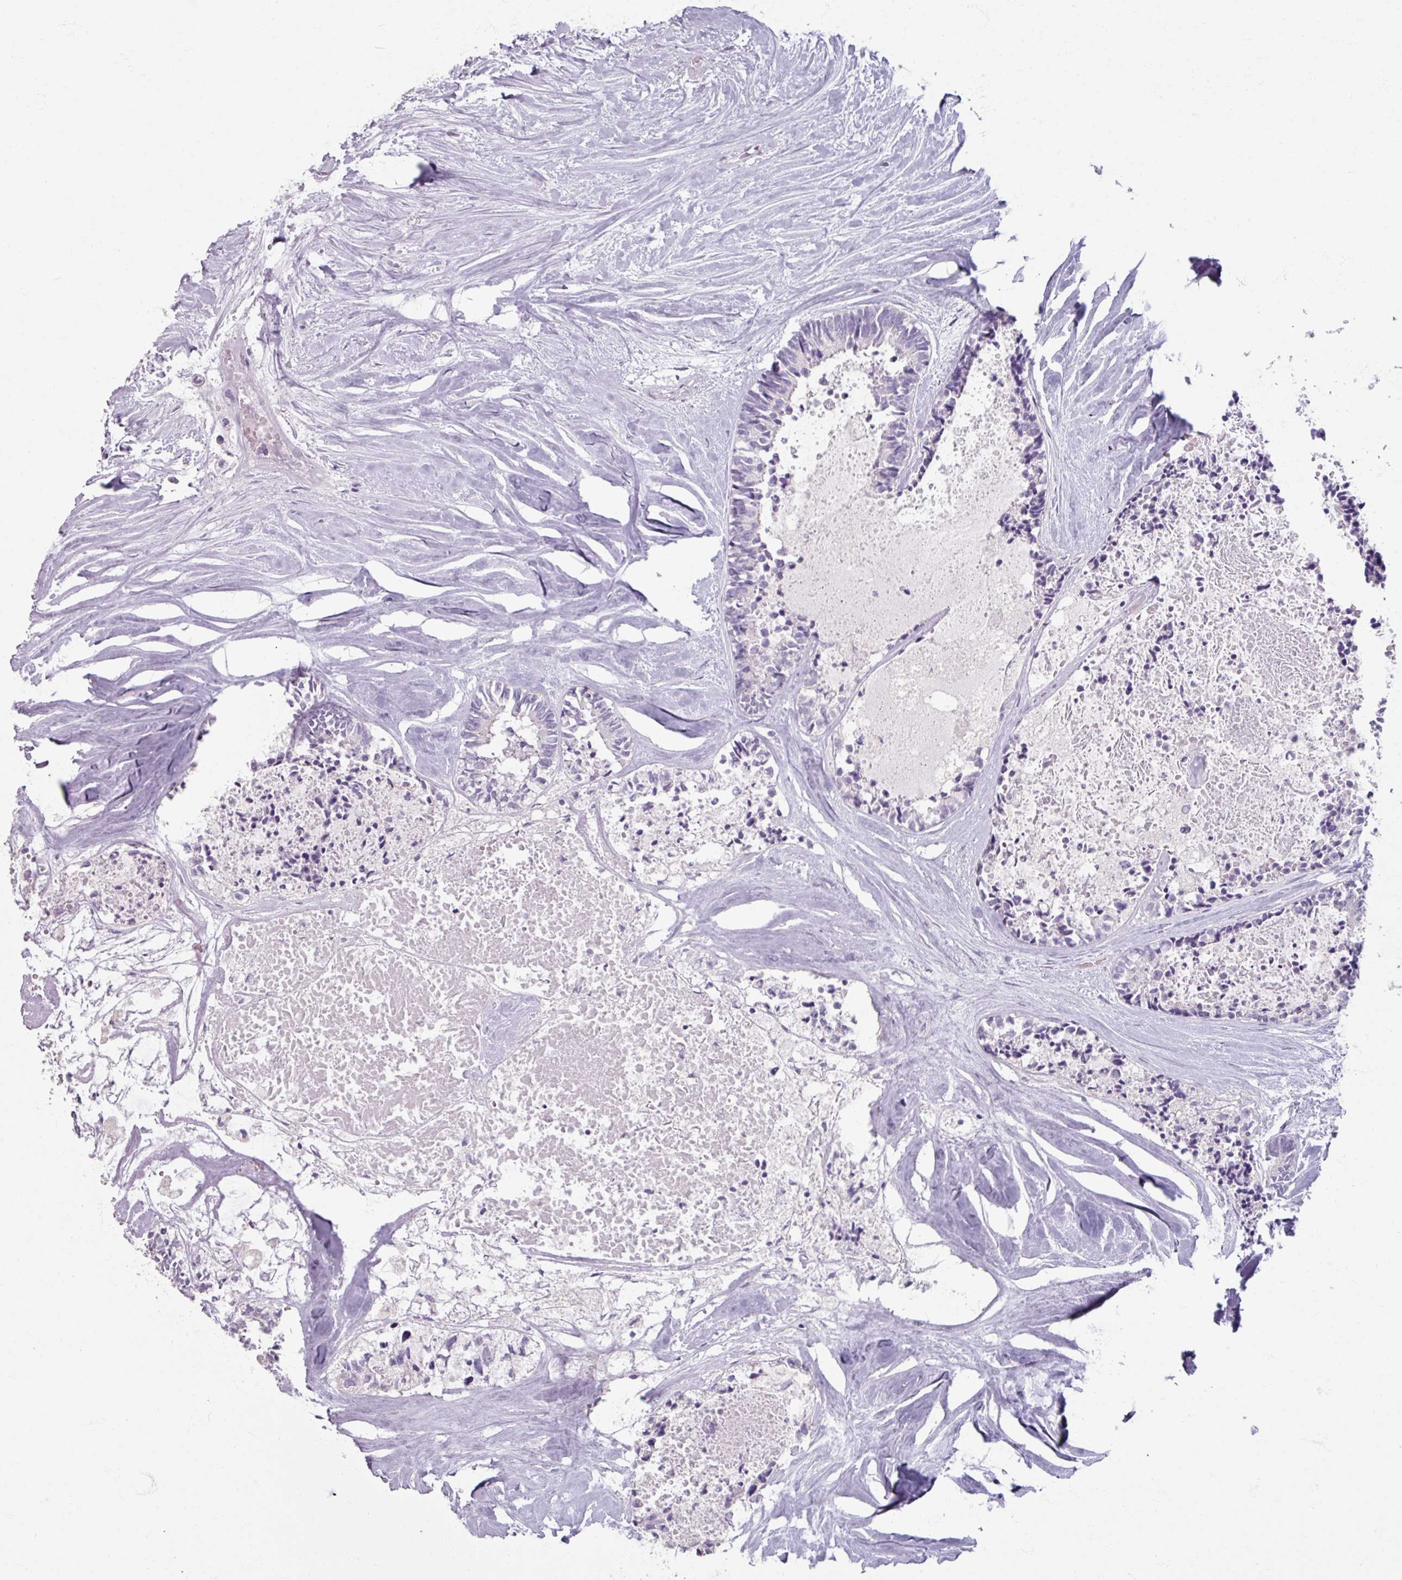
{"staining": {"intensity": "negative", "quantity": "none", "location": "none"}, "tissue": "colorectal cancer", "cell_type": "Tumor cells", "image_type": "cancer", "snomed": [{"axis": "morphology", "description": "Adenocarcinoma, NOS"}, {"axis": "topography", "description": "Colon"}, {"axis": "topography", "description": "Rectum"}], "caption": "A photomicrograph of human colorectal cancer is negative for staining in tumor cells.", "gene": "TG", "patient": {"sex": "male", "age": 57}}